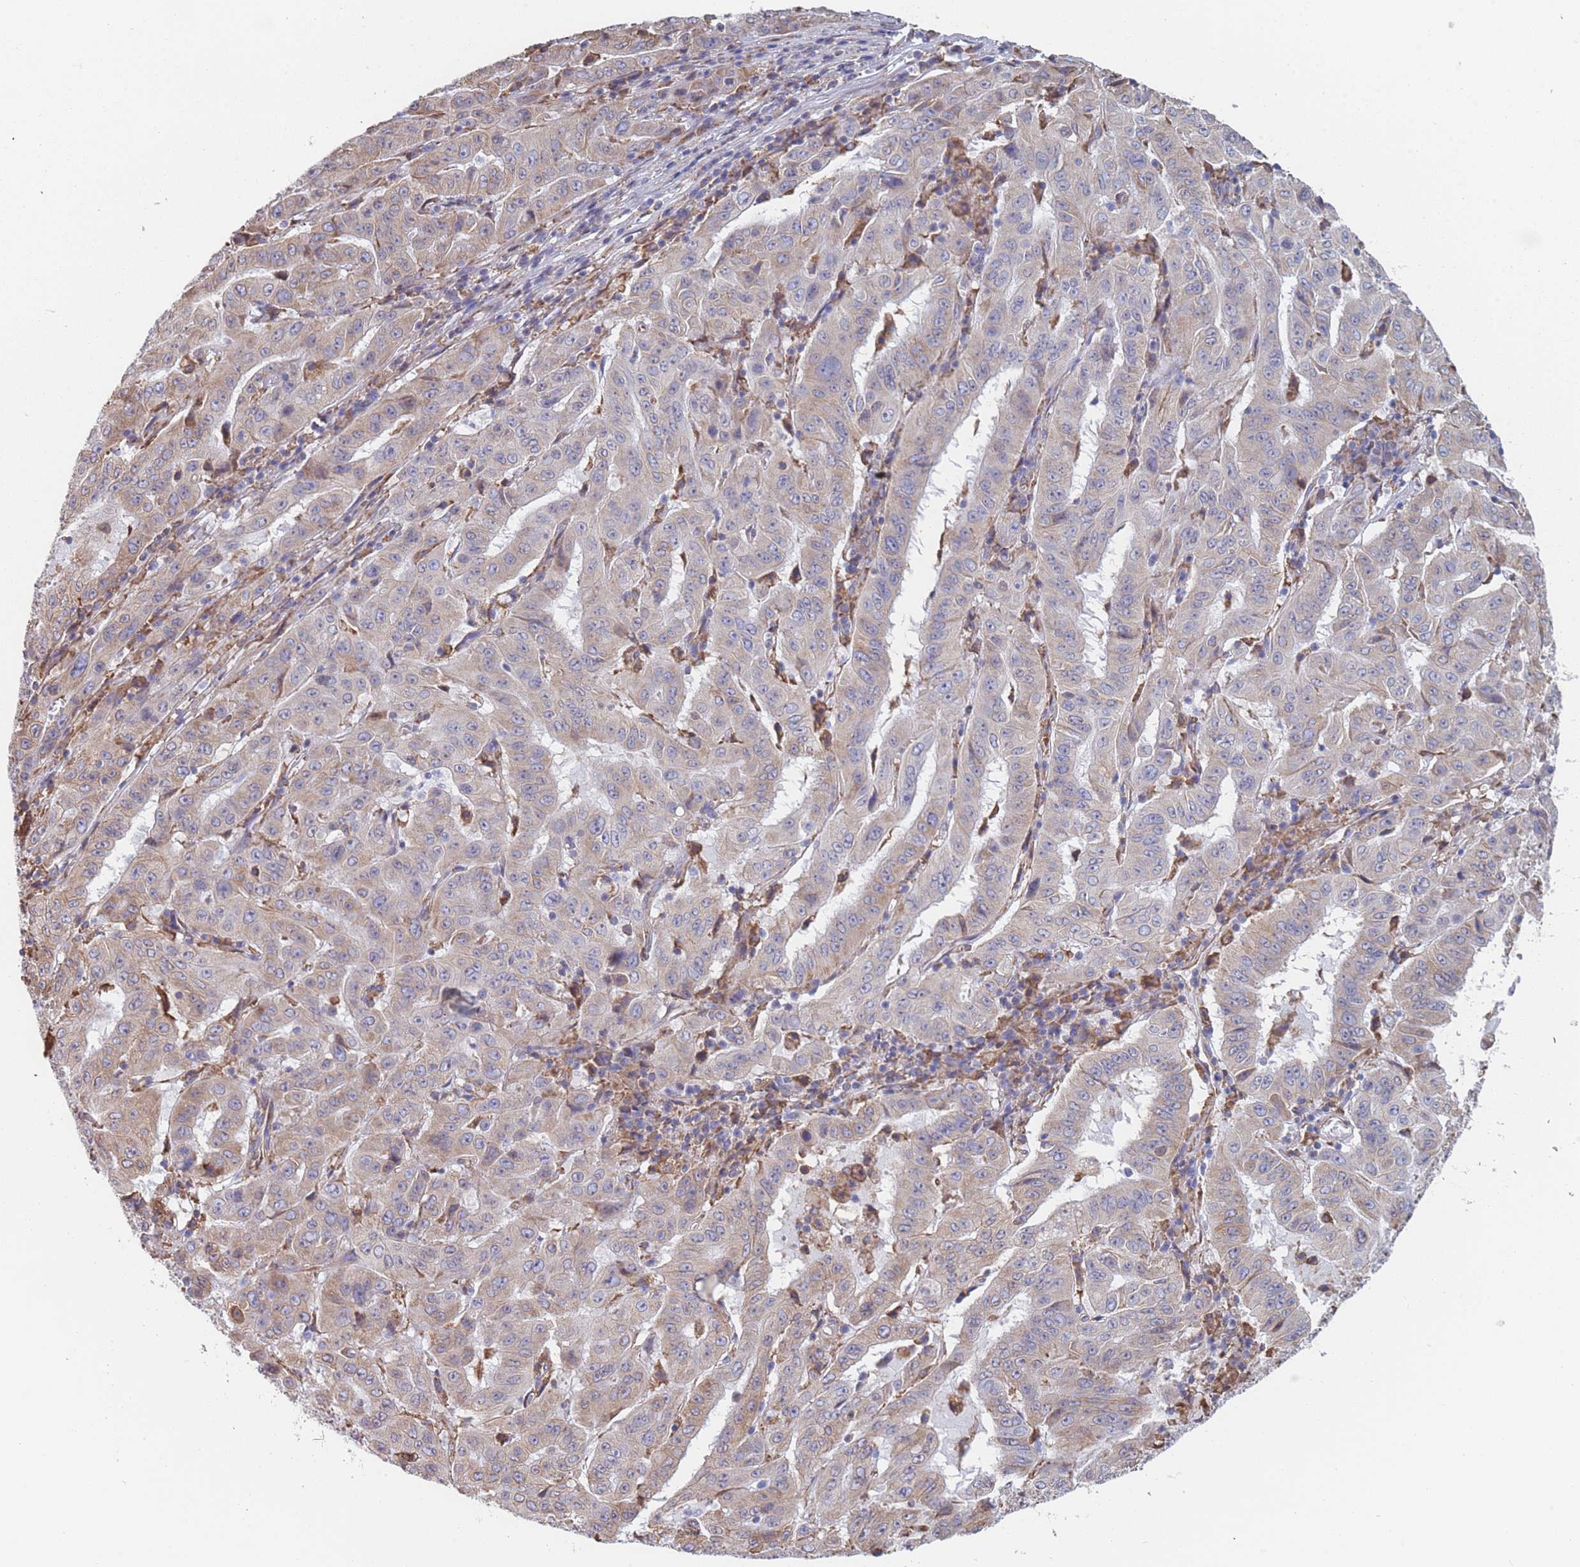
{"staining": {"intensity": "weak", "quantity": "25%-75%", "location": "cytoplasmic/membranous"}, "tissue": "pancreatic cancer", "cell_type": "Tumor cells", "image_type": "cancer", "snomed": [{"axis": "morphology", "description": "Adenocarcinoma, NOS"}, {"axis": "topography", "description": "Pancreas"}], "caption": "IHC staining of pancreatic cancer (adenocarcinoma), which shows low levels of weak cytoplasmic/membranous staining in about 25%-75% of tumor cells indicating weak cytoplasmic/membranous protein positivity. The staining was performed using DAB (3,3'-diaminobenzidine) (brown) for protein detection and nuclei were counterstained in hematoxylin (blue).", "gene": "OR7C2", "patient": {"sex": "male", "age": 63}}